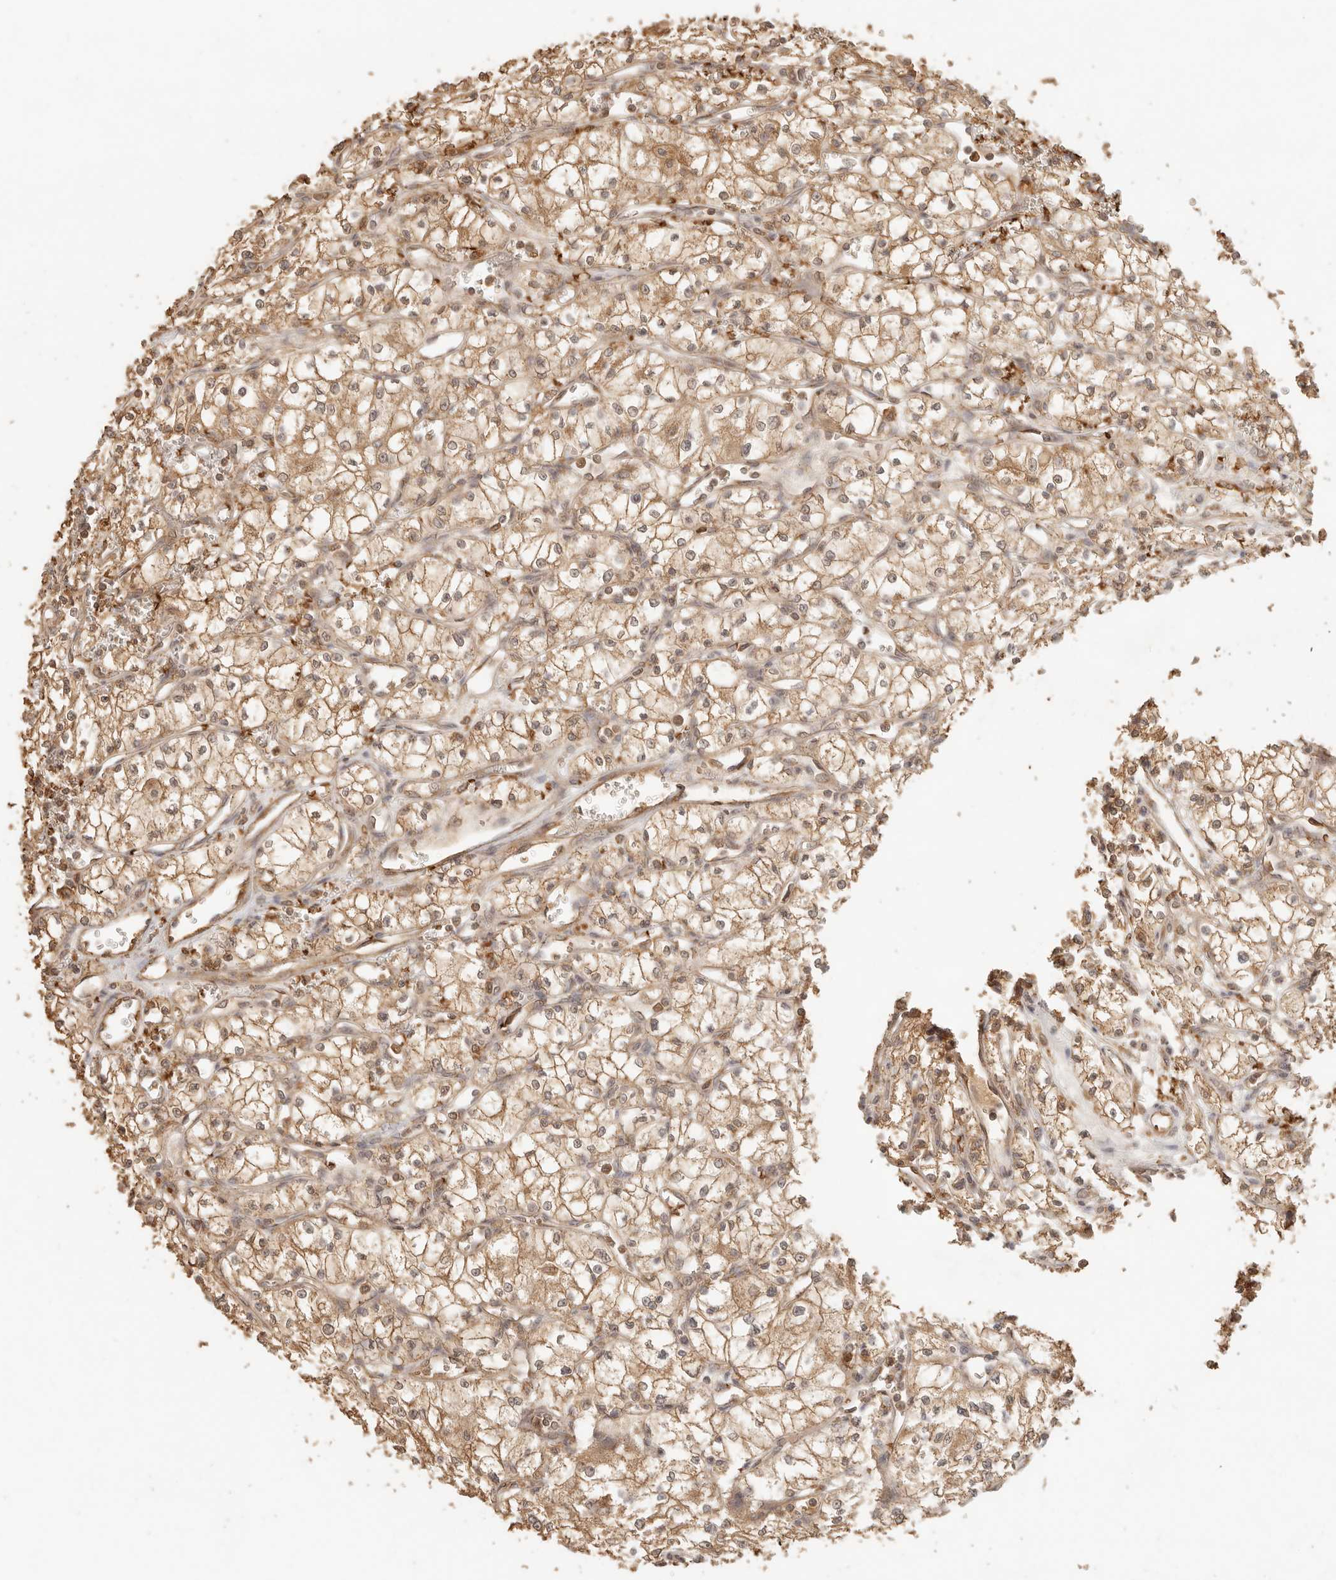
{"staining": {"intensity": "moderate", "quantity": ">75%", "location": "cytoplasmic/membranous"}, "tissue": "renal cancer", "cell_type": "Tumor cells", "image_type": "cancer", "snomed": [{"axis": "morphology", "description": "Adenocarcinoma, NOS"}, {"axis": "topography", "description": "Kidney"}], "caption": "Immunohistochemical staining of renal adenocarcinoma exhibits medium levels of moderate cytoplasmic/membranous positivity in about >75% of tumor cells.", "gene": "INTS11", "patient": {"sex": "male", "age": 59}}